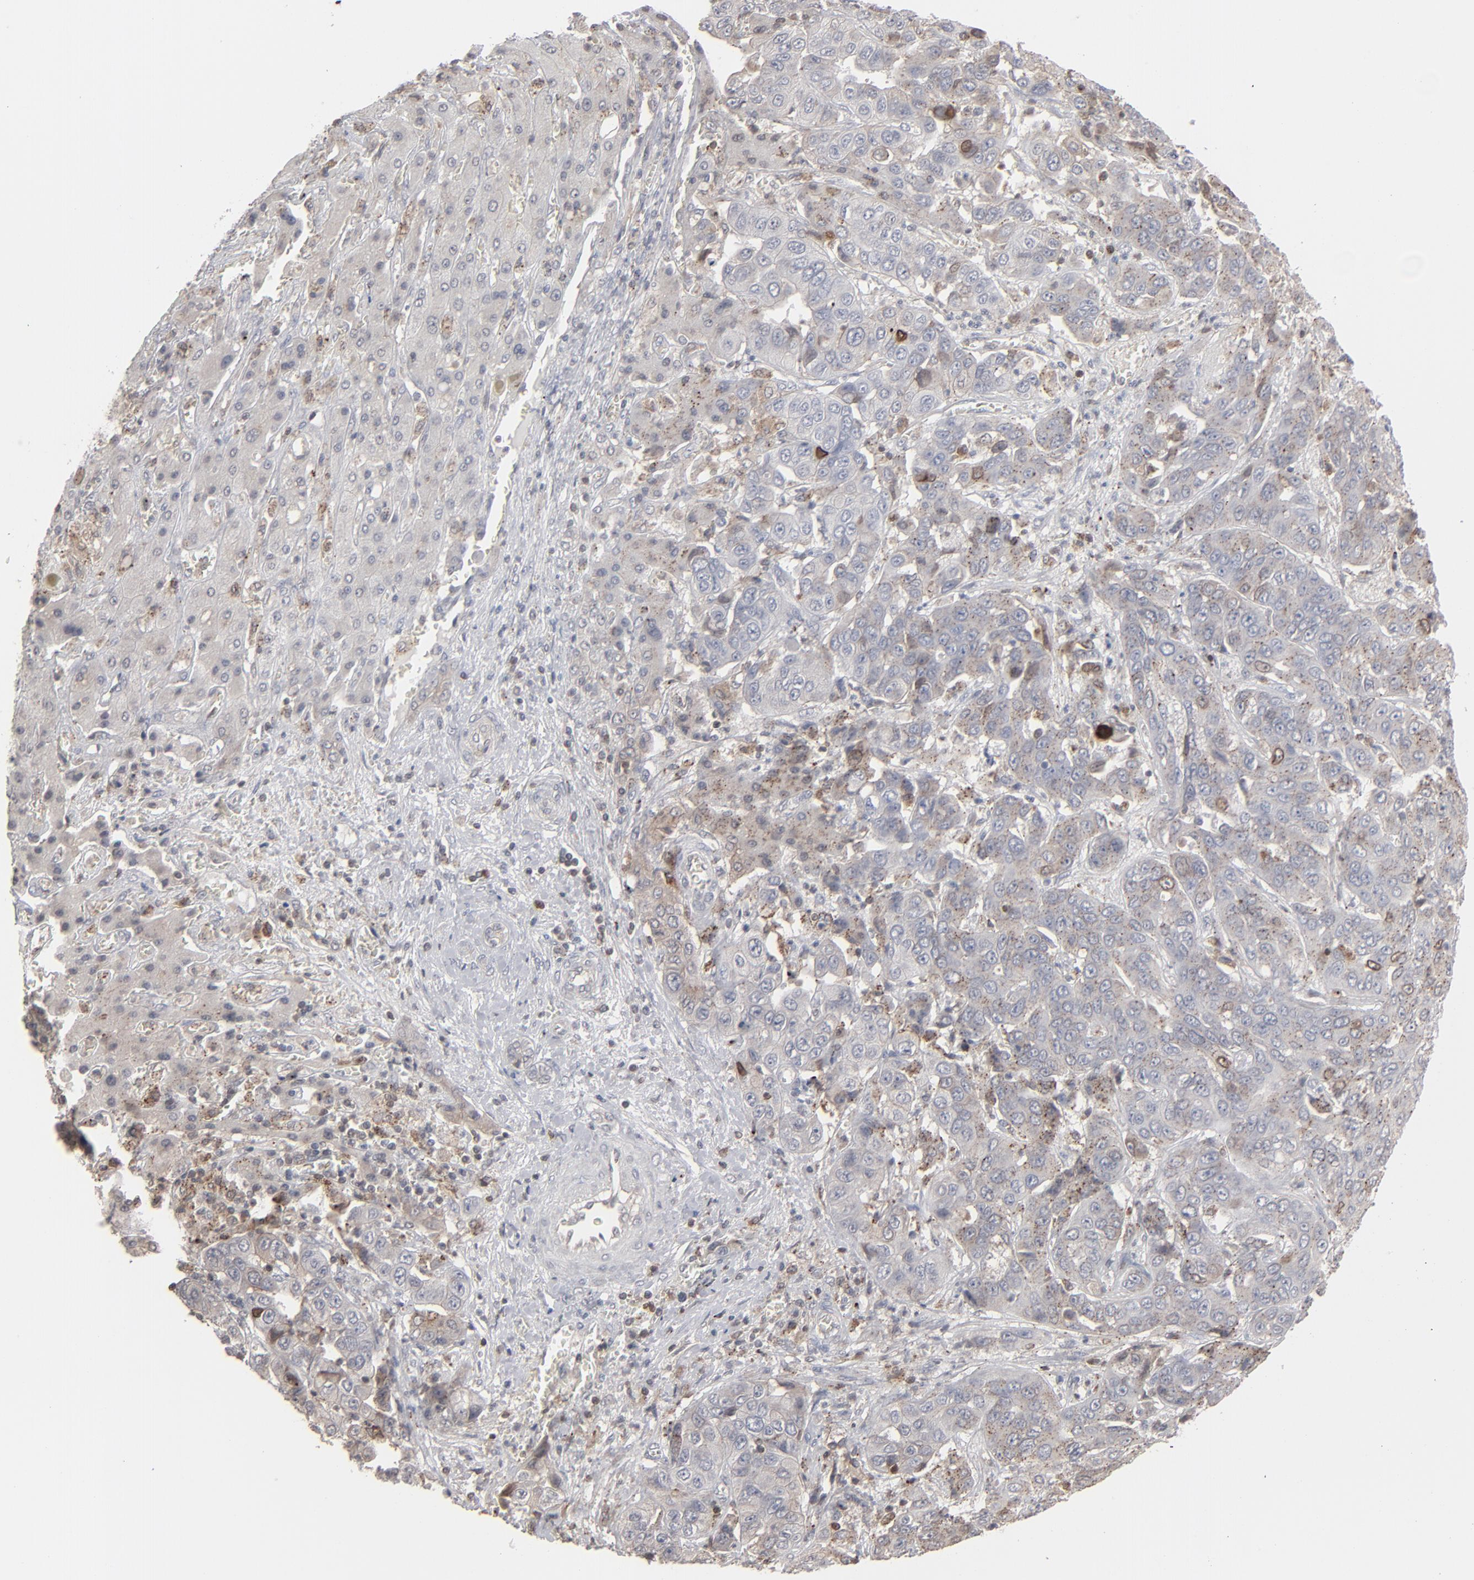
{"staining": {"intensity": "moderate", "quantity": "25%-75%", "location": "cytoplasmic/membranous"}, "tissue": "liver cancer", "cell_type": "Tumor cells", "image_type": "cancer", "snomed": [{"axis": "morphology", "description": "Cholangiocarcinoma"}, {"axis": "topography", "description": "Liver"}], "caption": "Immunohistochemistry (DAB) staining of cholangiocarcinoma (liver) exhibits moderate cytoplasmic/membranous protein expression in about 25%-75% of tumor cells. The staining was performed using DAB (3,3'-diaminobenzidine), with brown indicating positive protein expression. Nuclei are stained blue with hematoxylin.", "gene": "STAT4", "patient": {"sex": "female", "age": 52}}